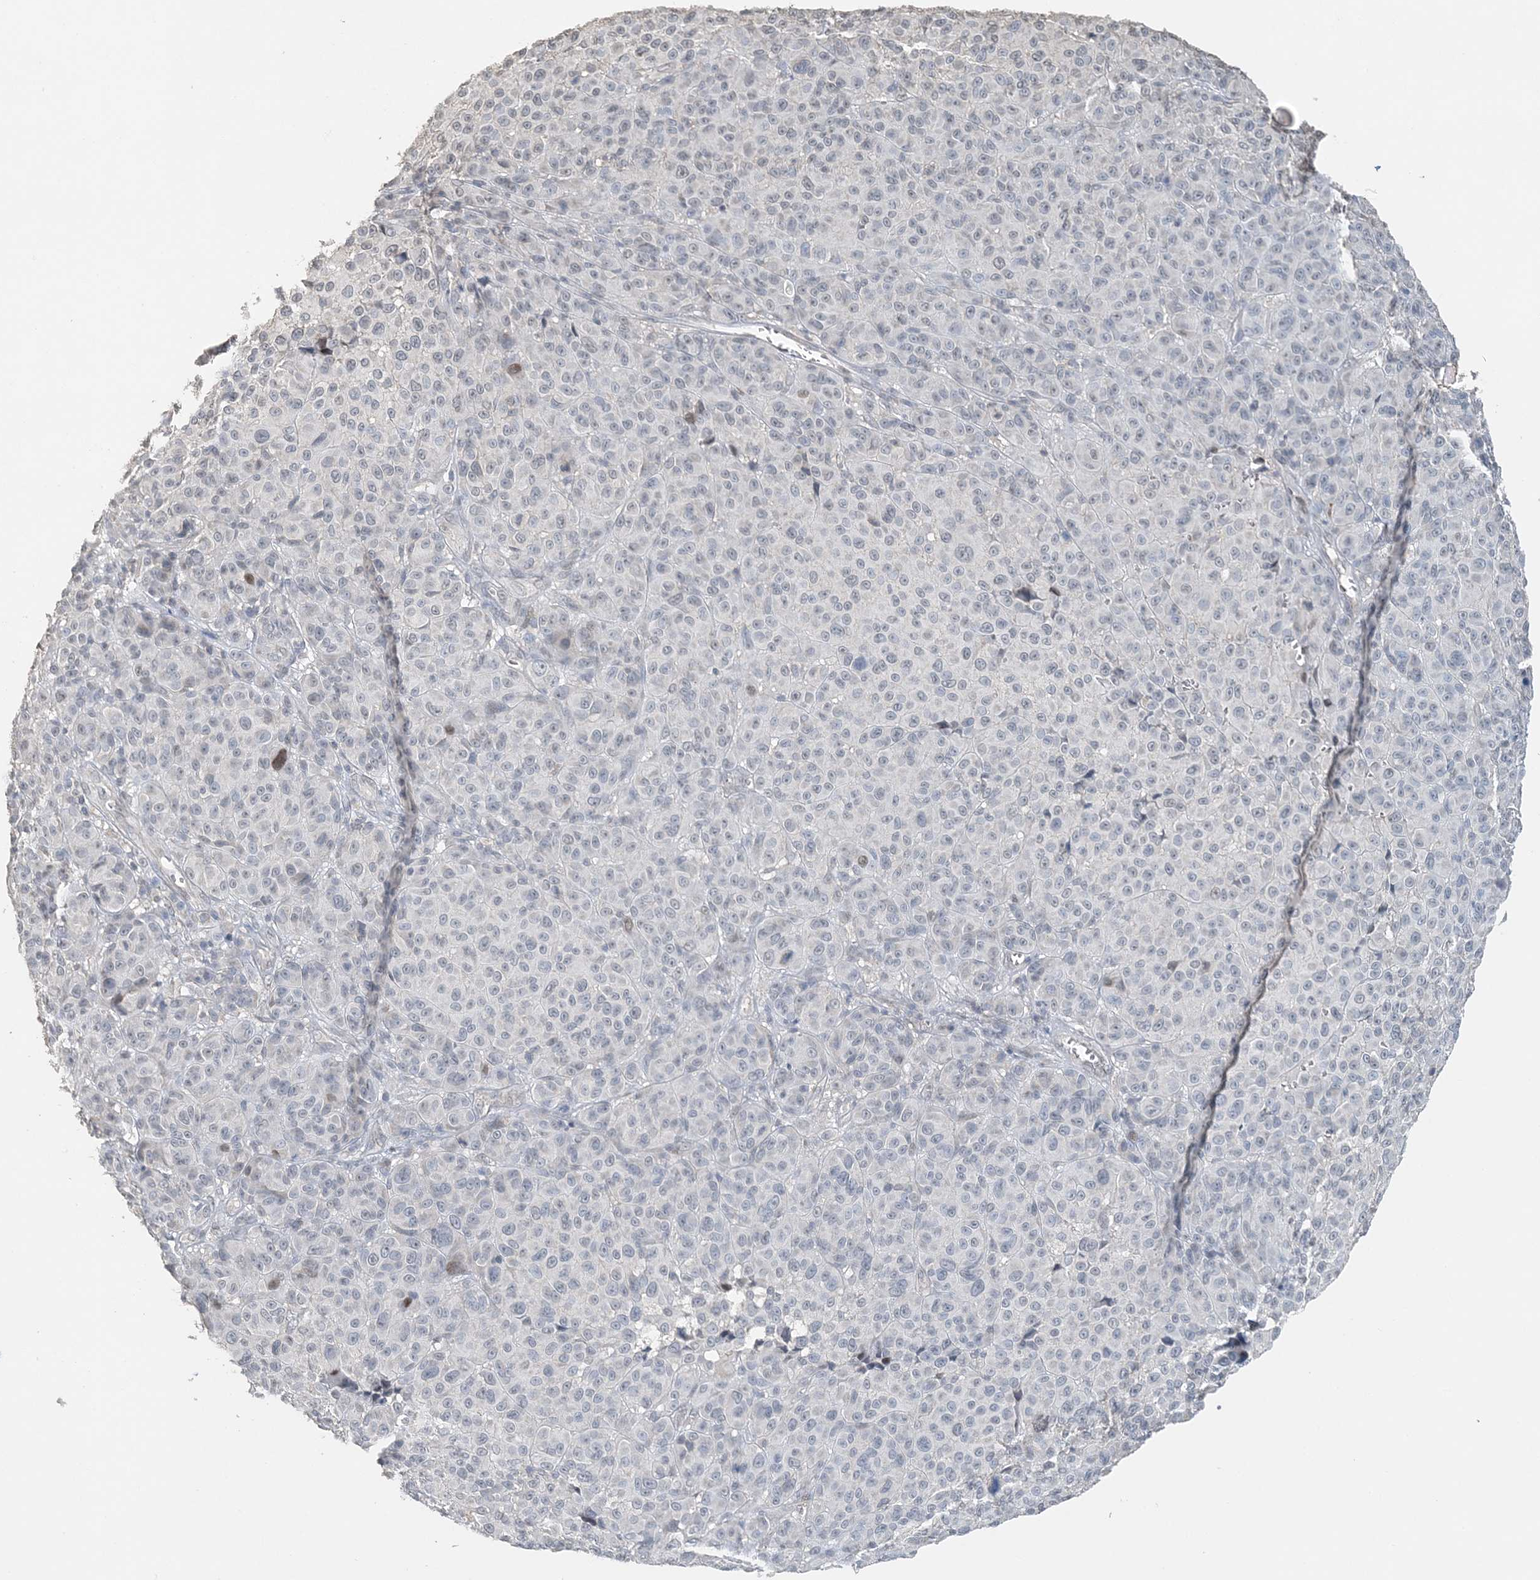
{"staining": {"intensity": "negative", "quantity": "none", "location": "none"}, "tissue": "melanoma", "cell_type": "Tumor cells", "image_type": "cancer", "snomed": [{"axis": "morphology", "description": "Malignant melanoma, NOS"}, {"axis": "topography", "description": "Skin"}], "caption": "DAB (3,3'-diaminobenzidine) immunohistochemical staining of human melanoma exhibits no significant expression in tumor cells.", "gene": "FAM110A", "patient": {"sex": "male", "age": 73}}